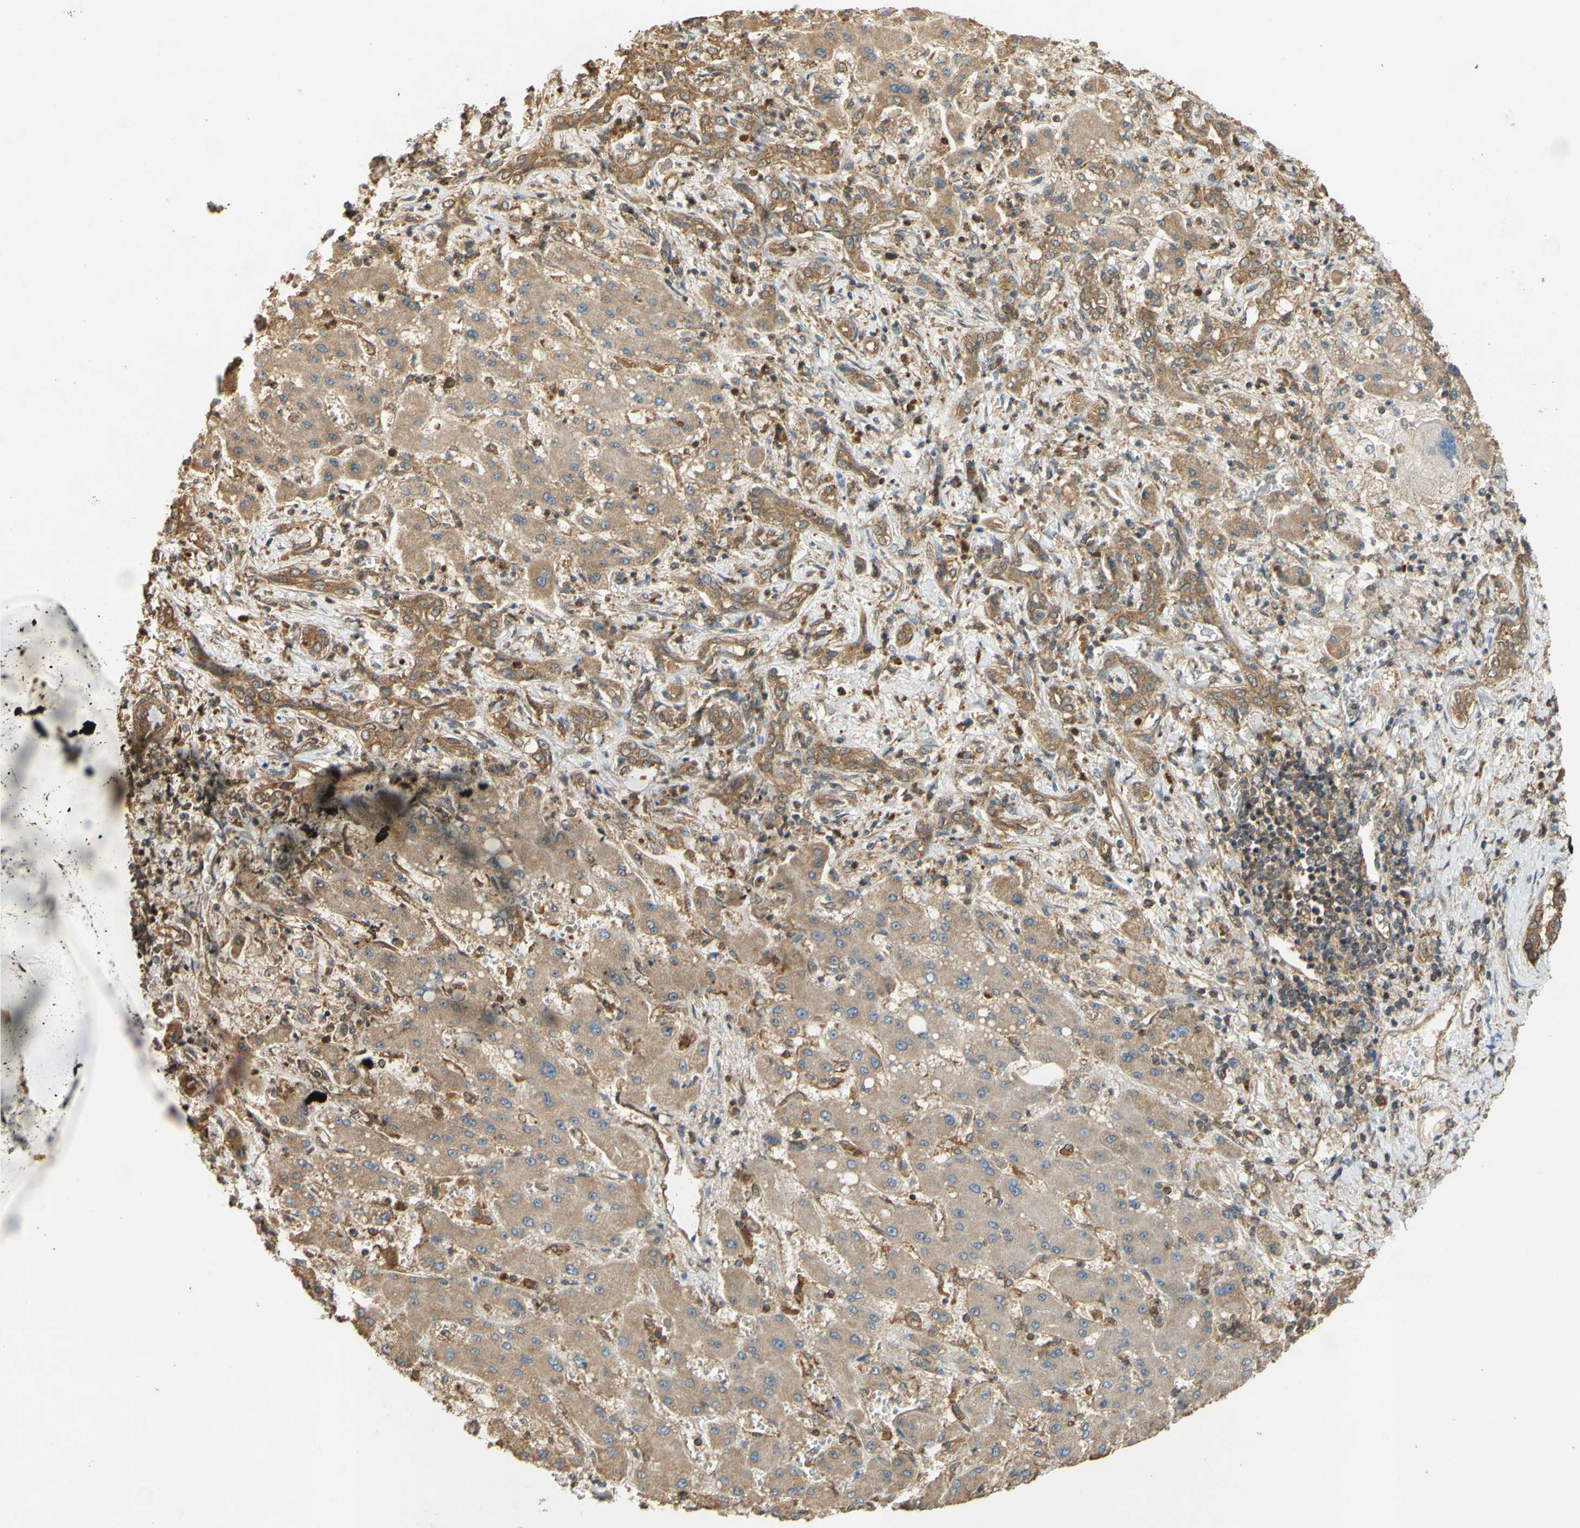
{"staining": {"intensity": "weak", "quantity": ">75%", "location": "cytoplasmic/membranous"}, "tissue": "liver cancer", "cell_type": "Tumor cells", "image_type": "cancer", "snomed": [{"axis": "morphology", "description": "Cholangiocarcinoma"}, {"axis": "topography", "description": "Liver"}], "caption": "This micrograph exhibits immunohistochemistry (IHC) staining of liver cholangiocarcinoma, with low weak cytoplasmic/membranous staining in approximately >75% of tumor cells.", "gene": "CTTN", "patient": {"sex": "male", "age": 50}}